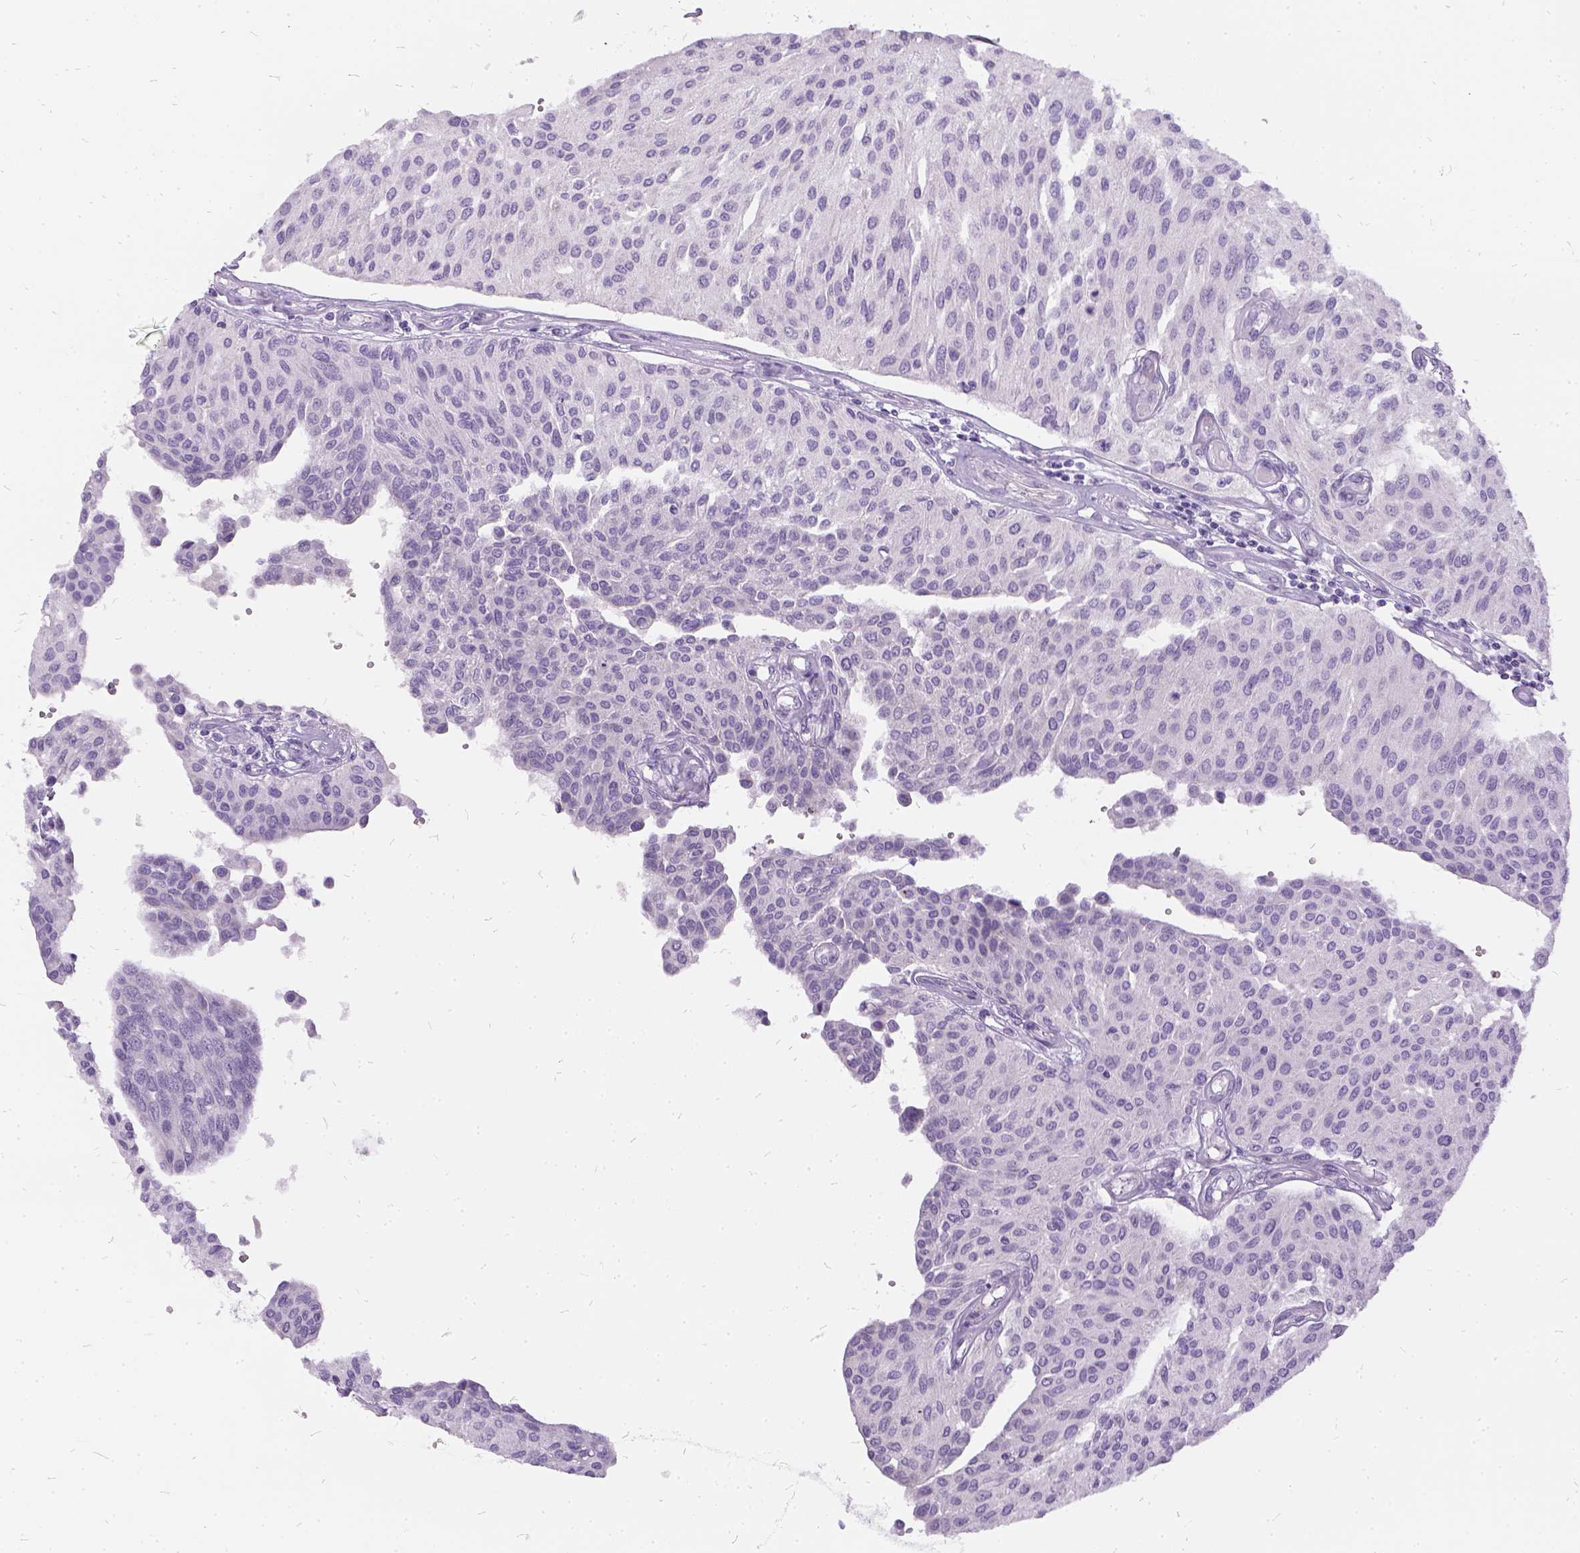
{"staining": {"intensity": "negative", "quantity": "none", "location": "none"}, "tissue": "urothelial cancer", "cell_type": "Tumor cells", "image_type": "cancer", "snomed": [{"axis": "morphology", "description": "Urothelial carcinoma, NOS"}, {"axis": "topography", "description": "Urinary bladder"}], "caption": "Immunohistochemistry (IHC) histopathology image of neoplastic tissue: human transitional cell carcinoma stained with DAB (3,3'-diaminobenzidine) demonstrates no significant protein staining in tumor cells.", "gene": "FDX1", "patient": {"sex": "male", "age": 55}}